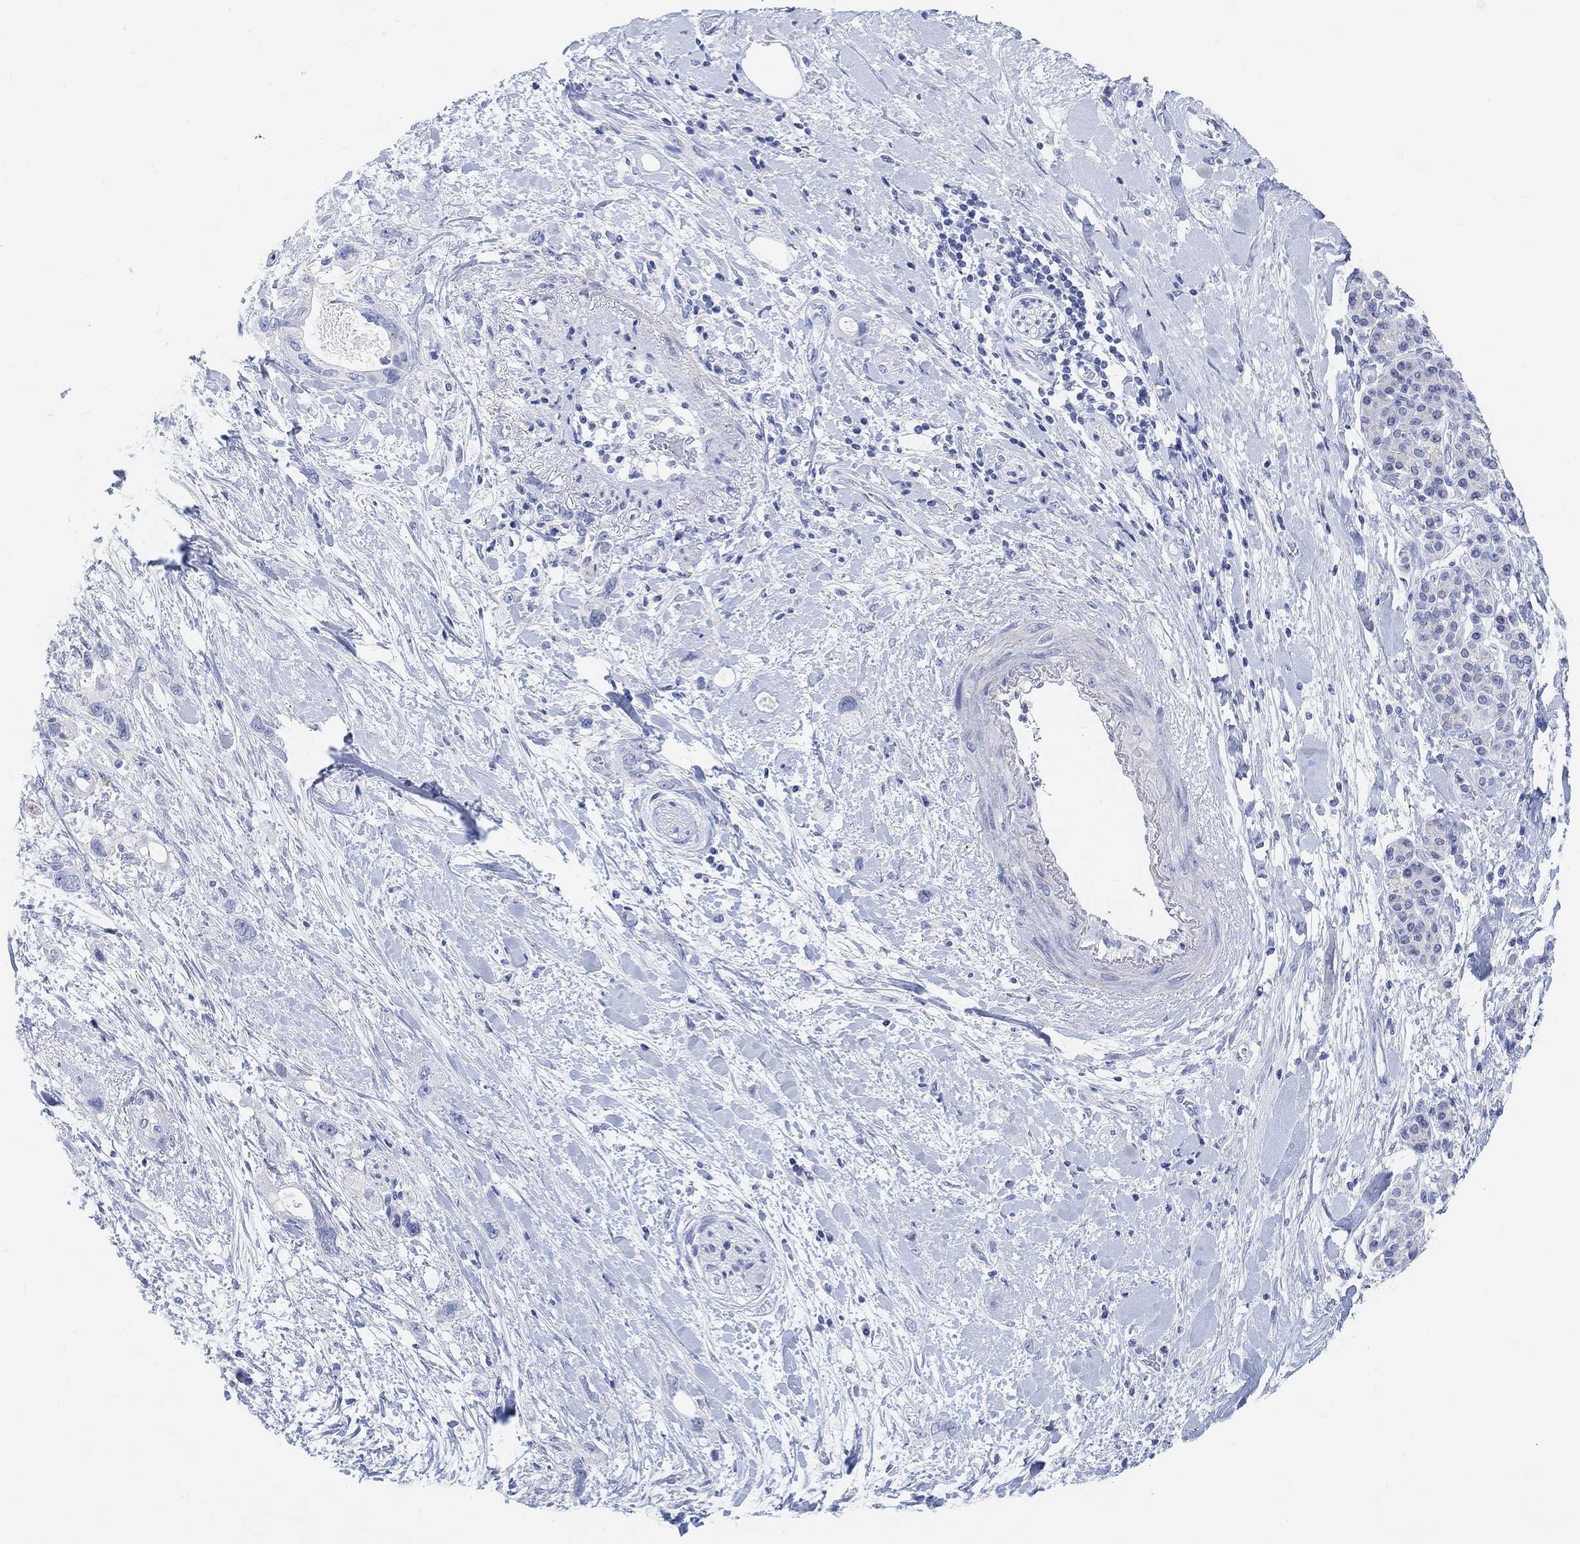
{"staining": {"intensity": "negative", "quantity": "none", "location": "none"}, "tissue": "pancreatic cancer", "cell_type": "Tumor cells", "image_type": "cancer", "snomed": [{"axis": "morphology", "description": "Adenocarcinoma, NOS"}, {"axis": "topography", "description": "Pancreas"}], "caption": "DAB (3,3'-diaminobenzidine) immunohistochemical staining of pancreatic adenocarcinoma exhibits no significant positivity in tumor cells.", "gene": "ENO4", "patient": {"sex": "female", "age": 56}}